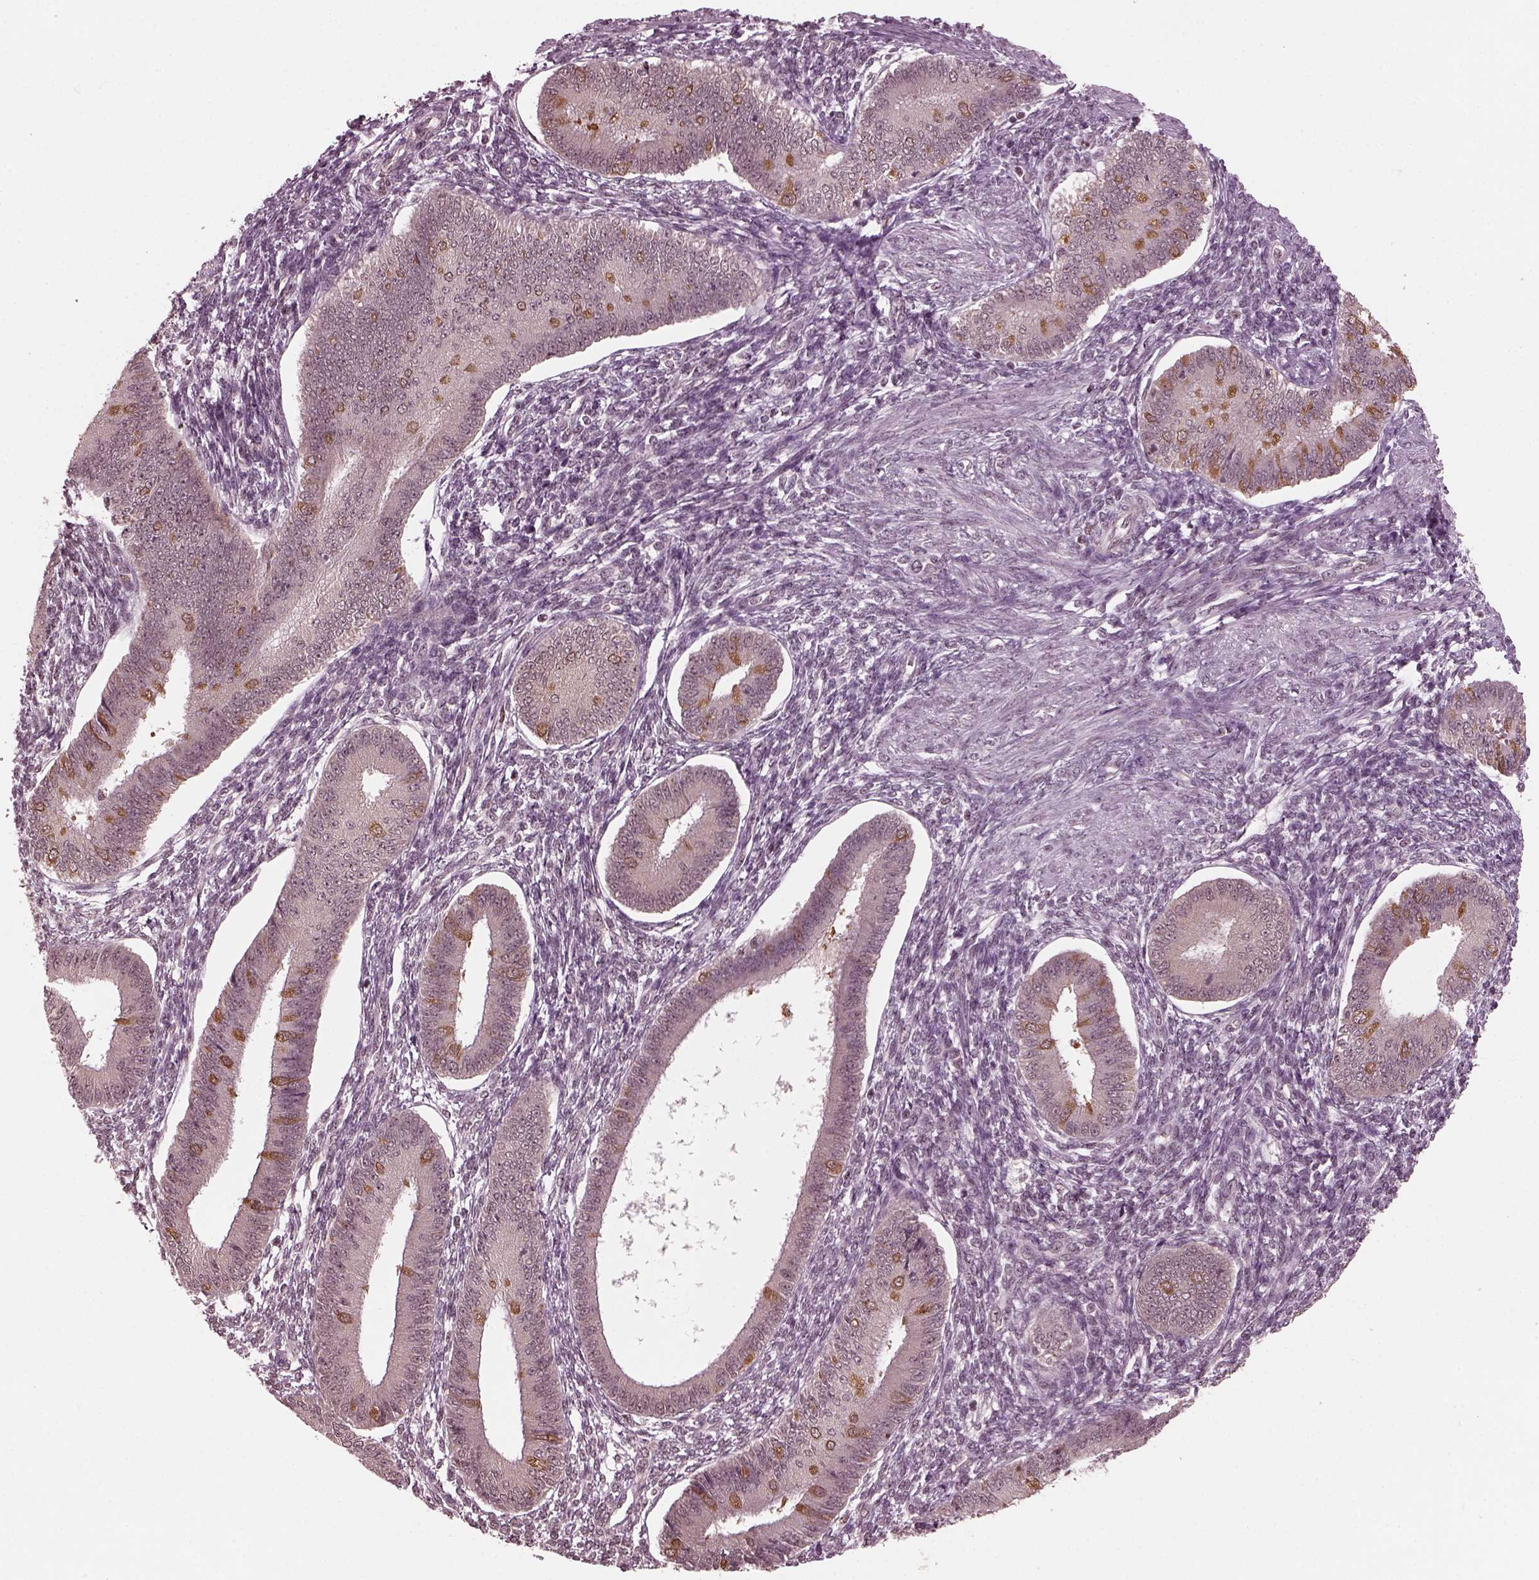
{"staining": {"intensity": "negative", "quantity": "none", "location": "none"}, "tissue": "endometrium", "cell_type": "Cells in endometrial stroma", "image_type": "normal", "snomed": [{"axis": "morphology", "description": "Normal tissue, NOS"}, {"axis": "topography", "description": "Endometrium"}], "caption": "High power microscopy histopathology image of an immunohistochemistry (IHC) photomicrograph of unremarkable endometrium, revealing no significant positivity in cells in endometrial stroma.", "gene": "RUVBL2", "patient": {"sex": "female", "age": 39}}